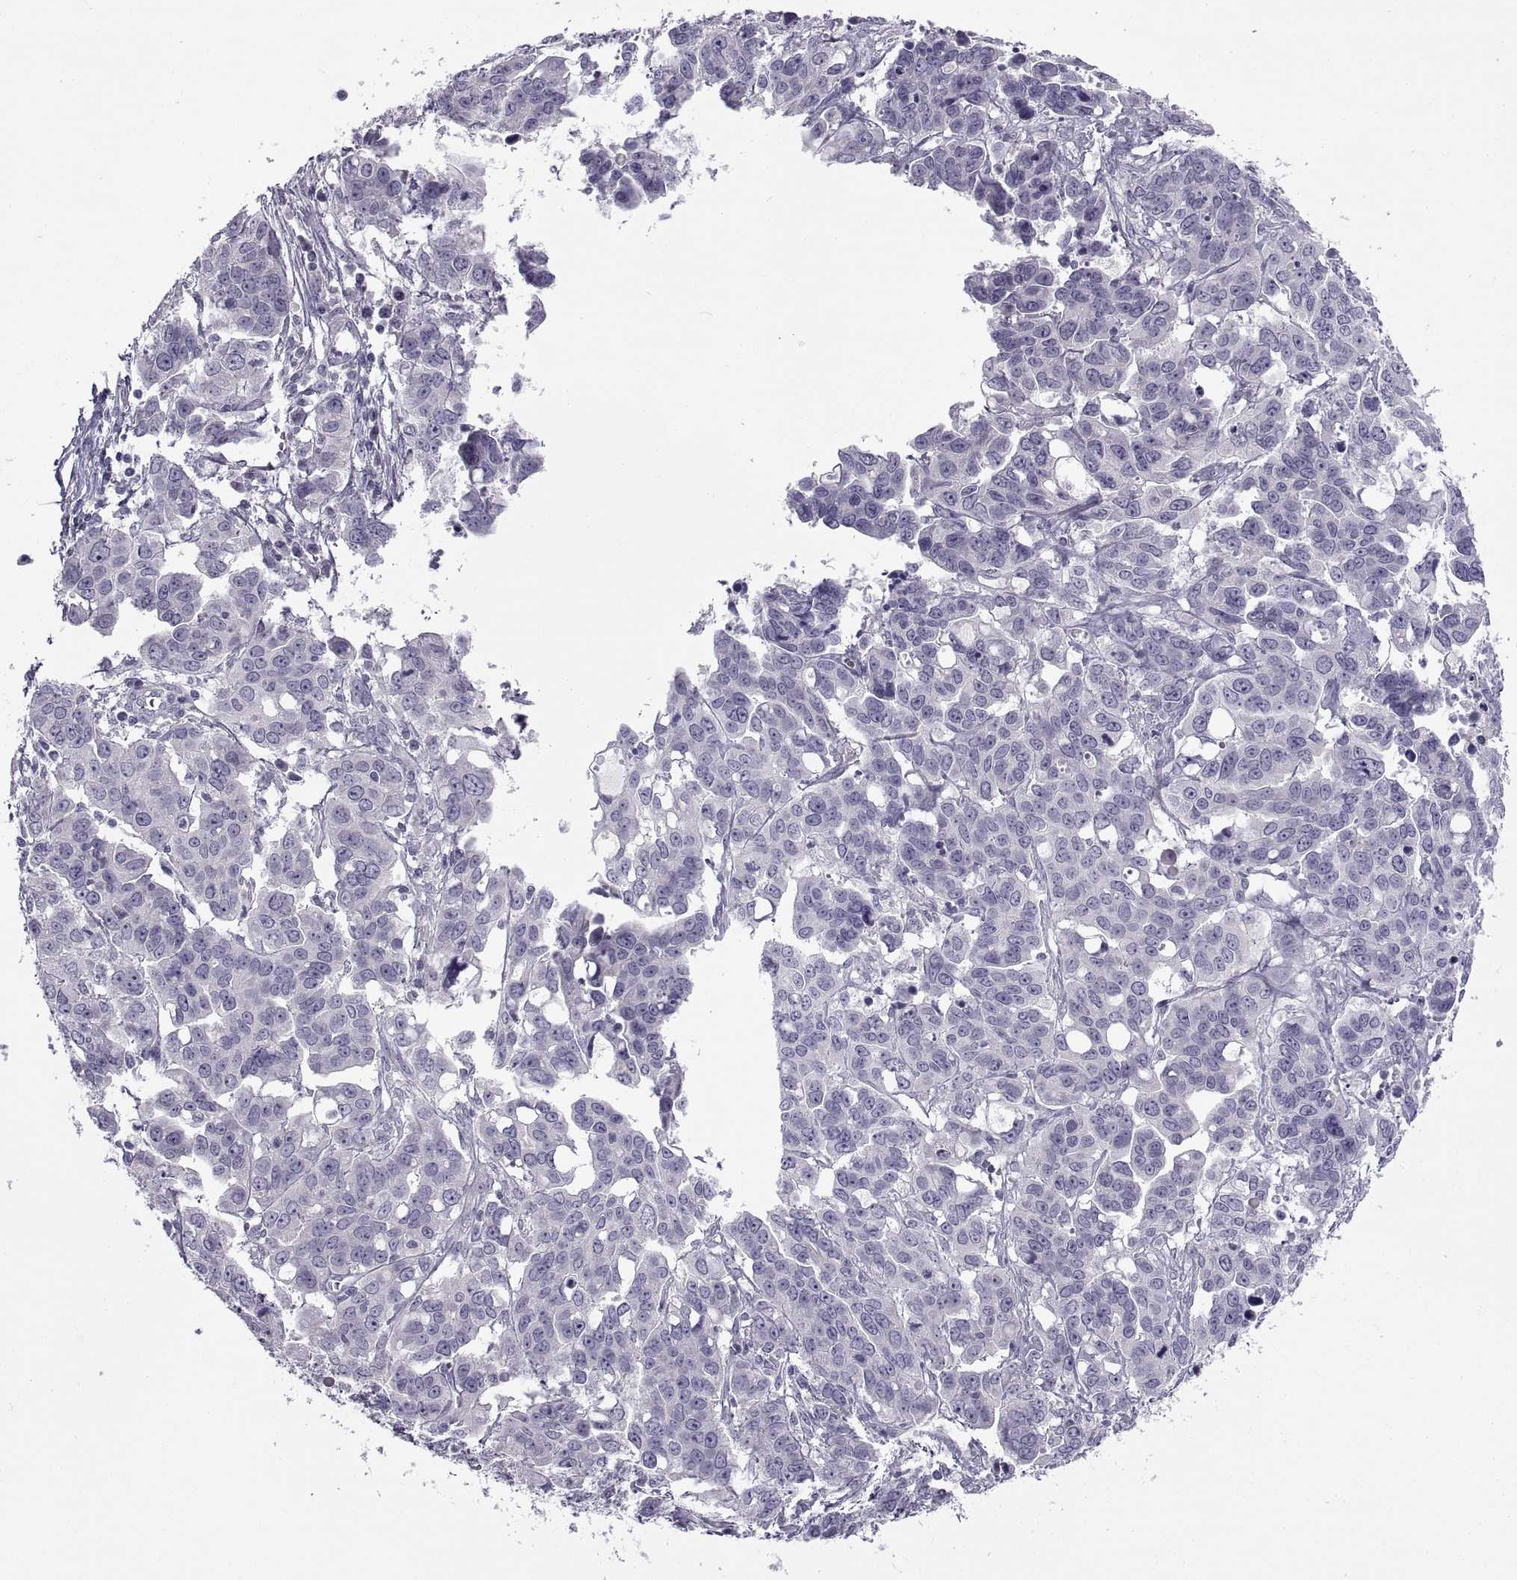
{"staining": {"intensity": "negative", "quantity": "none", "location": "none"}, "tissue": "ovarian cancer", "cell_type": "Tumor cells", "image_type": "cancer", "snomed": [{"axis": "morphology", "description": "Carcinoma, endometroid"}, {"axis": "topography", "description": "Ovary"}], "caption": "The immunohistochemistry image has no significant expression in tumor cells of ovarian cancer tissue.", "gene": "BSPH1", "patient": {"sex": "female", "age": 78}}